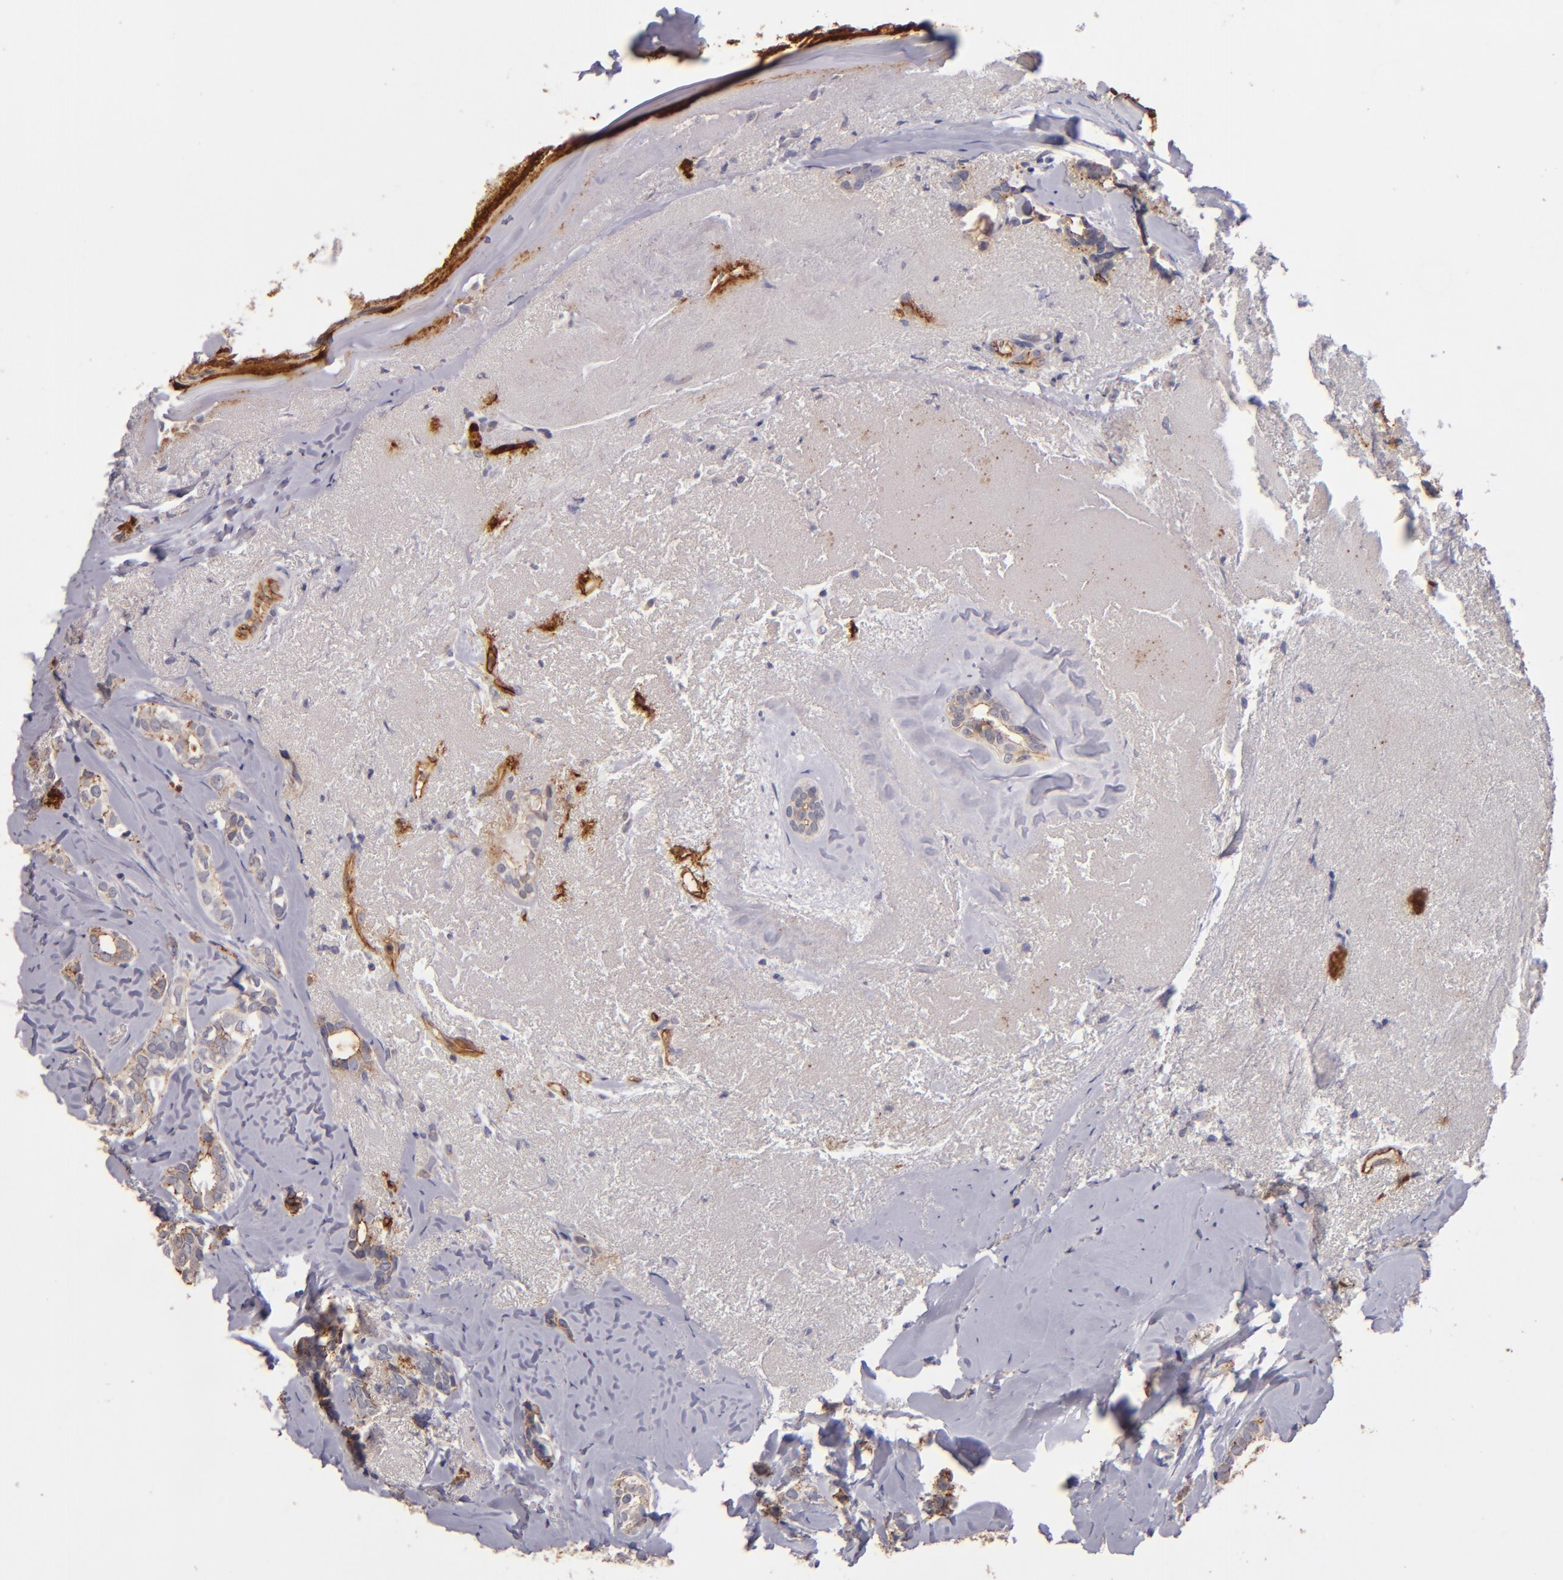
{"staining": {"intensity": "weak", "quantity": ">75%", "location": "cytoplasmic/membranous"}, "tissue": "breast cancer", "cell_type": "Tumor cells", "image_type": "cancer", "snomed": [{"axis": "morphology", "description": "Duct carcinoma"}, {"axis": "topography", "description": "Breast"}], "caption": "Immunohistochemical staining of human breast invasive ductal carcinoma reveals weak cytoplasmic/membranous protein staining in about >75% of tumor cells. (brown staining indicates protein expression, while blue staining denotes nuclei).", "gene": "CLDN5", "patient": {"sex": "female", "age": 54}}